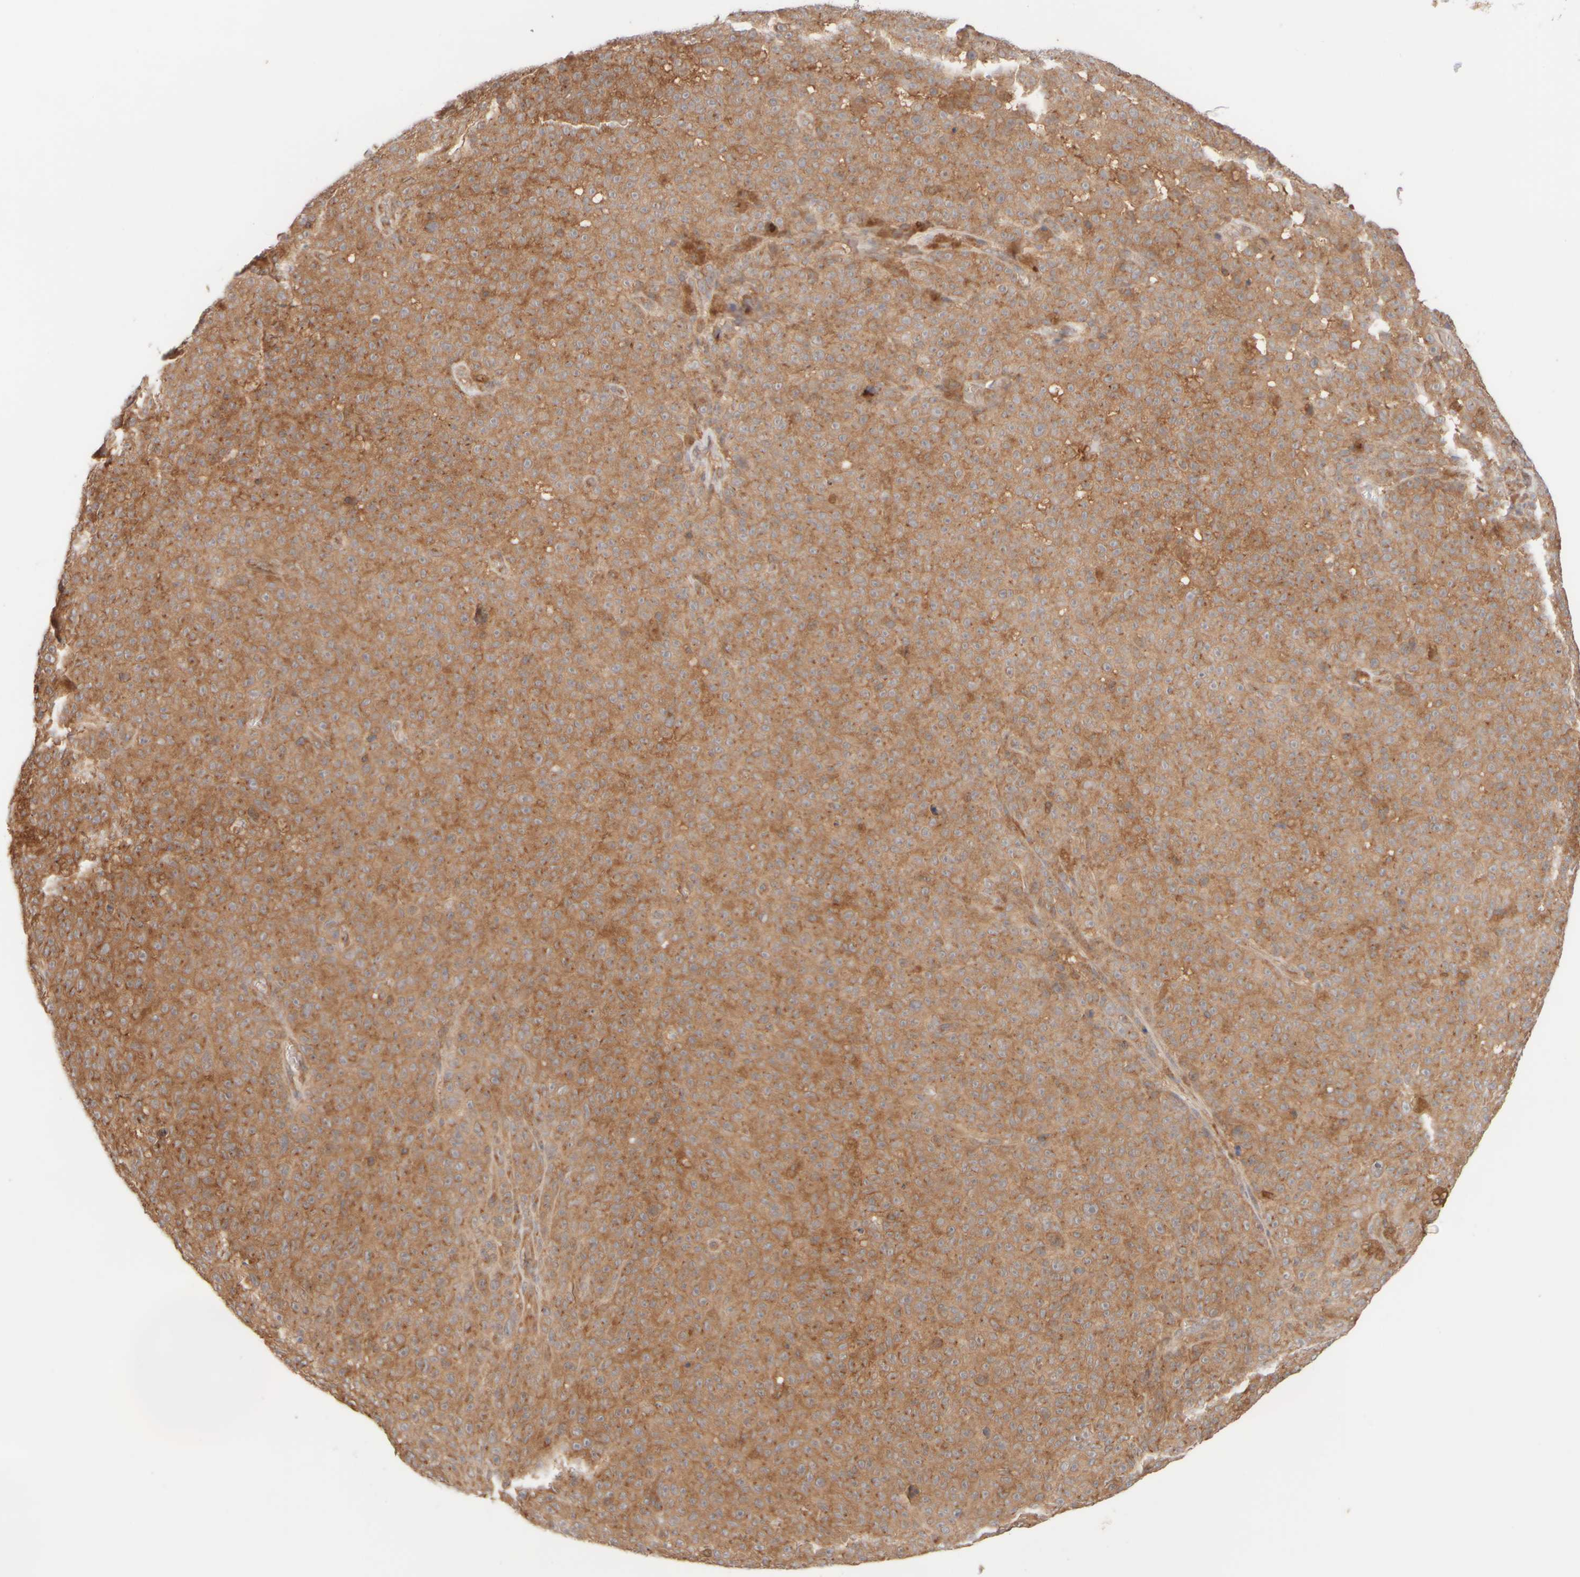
{"staining": {"intensity": "moderate", "quantity": ">75%", "location": "cytoplasmic/membranous"}, "tissue": "melanoma", "cell_type": "Tumor cells", "image_type": "cancer", "snomed": [{"axis": "morphology", "description": "Malignant melanoma, NOS"}, {"axis": "topography", "description": "Skin"}], "caption": "This micrograph shows malignant melanoma stained with immunohistochemistry (IHC) to label a protein in brown. The cytoplasmic/membranous of tumor cells show moderate positivity for the protein. Nuclei are counter-stained blue.", "gene": "RABEP1", "patient": {"sex": "female", "age": 82}}